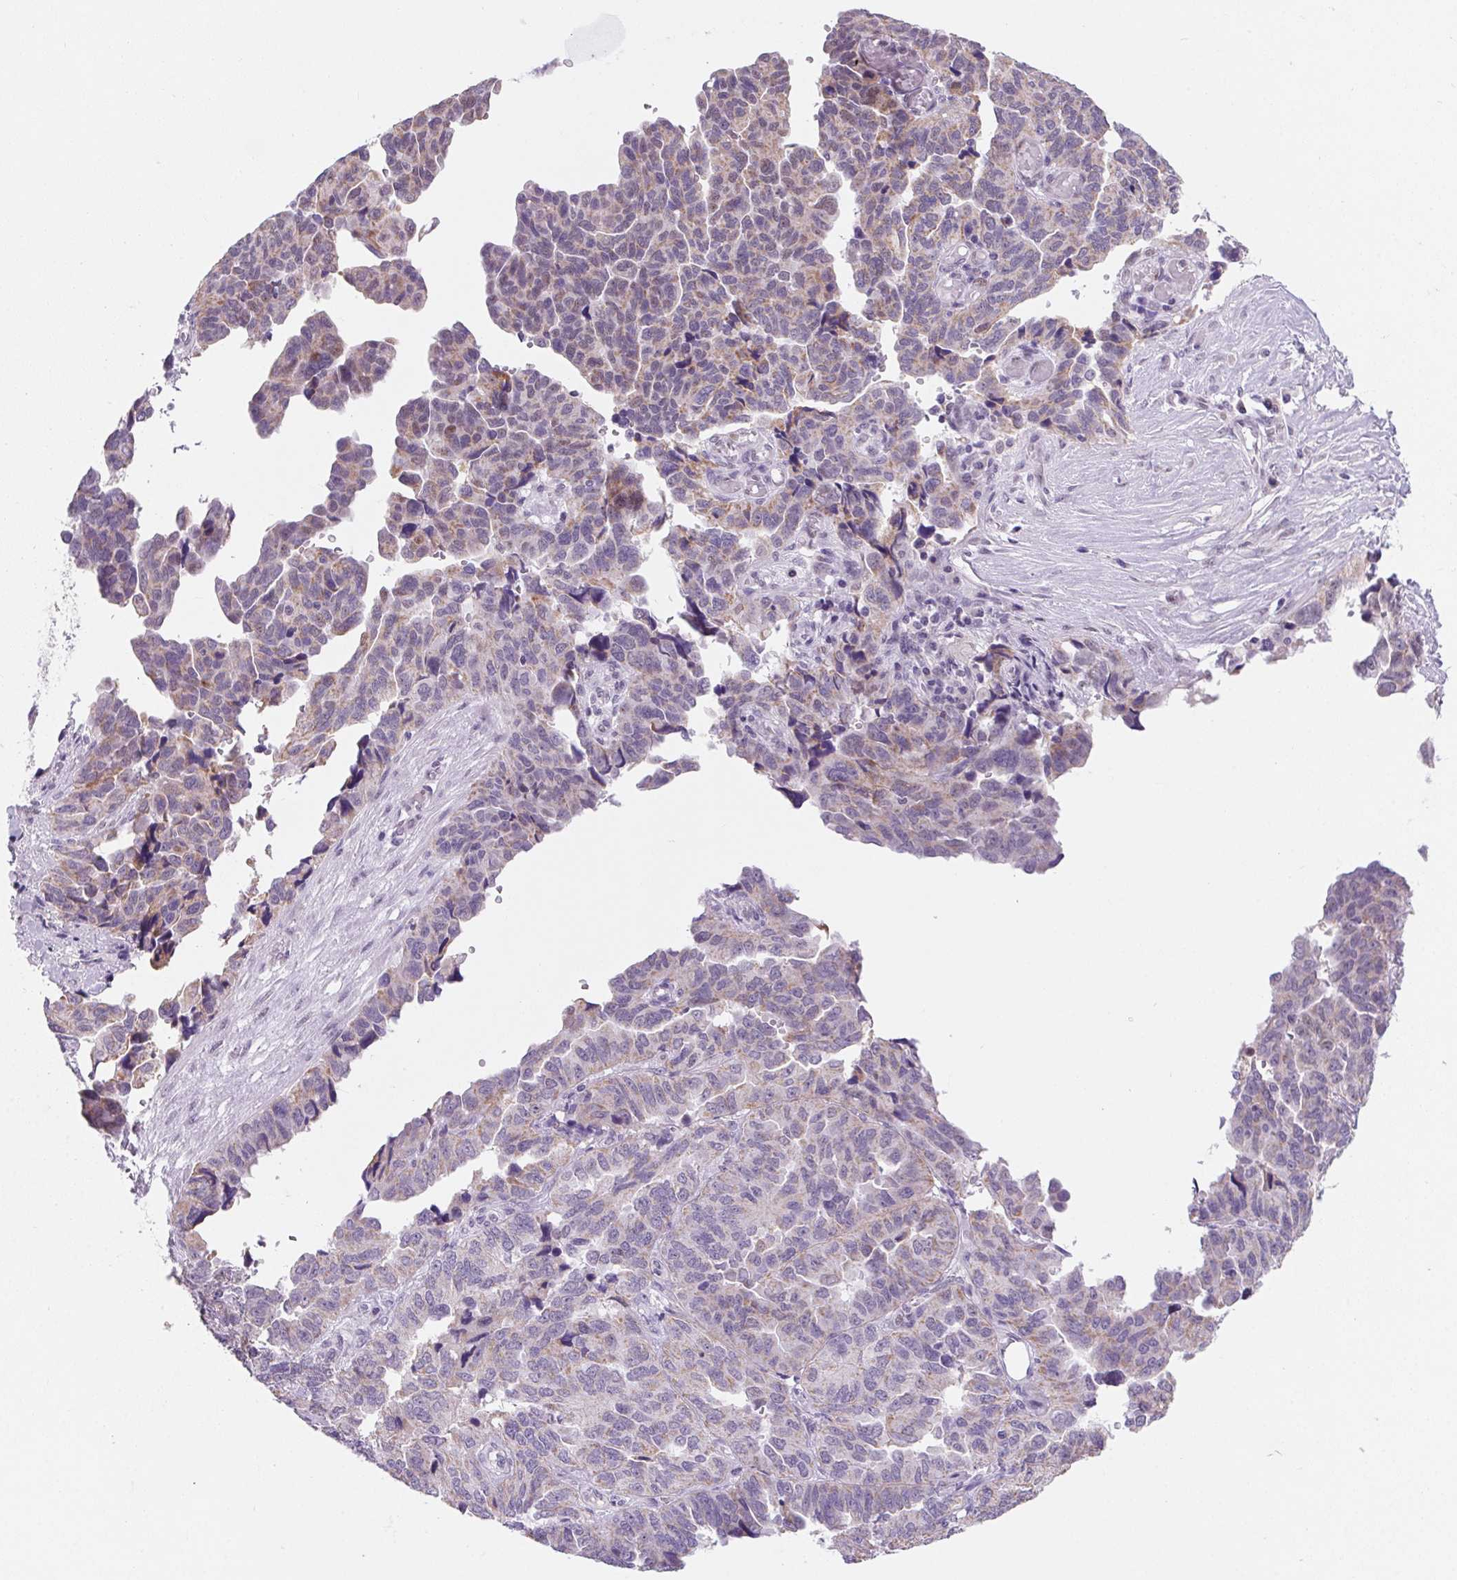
{"staining": {"intensity": "weak", "quantity": "<25%", "location": "cytoplasmic/membranous"}, "tissue": "ovarian cancer", "cell_type": "Tumor cells", "image_type": "cancer", "snomed": [{"axis": "morphology", "description": "Cystadenocarcinoma, serous, NOS"}, {"axis": "topography", "description": "Ovary"}], "caption": "The immunohistochemistry histopathology image has no significant positivity in tumor cells of serous cystadenocarcinoma (ovarian) tissue.", "gene": "DPPA5", "patient": {"sex": "female", "age": 64}}